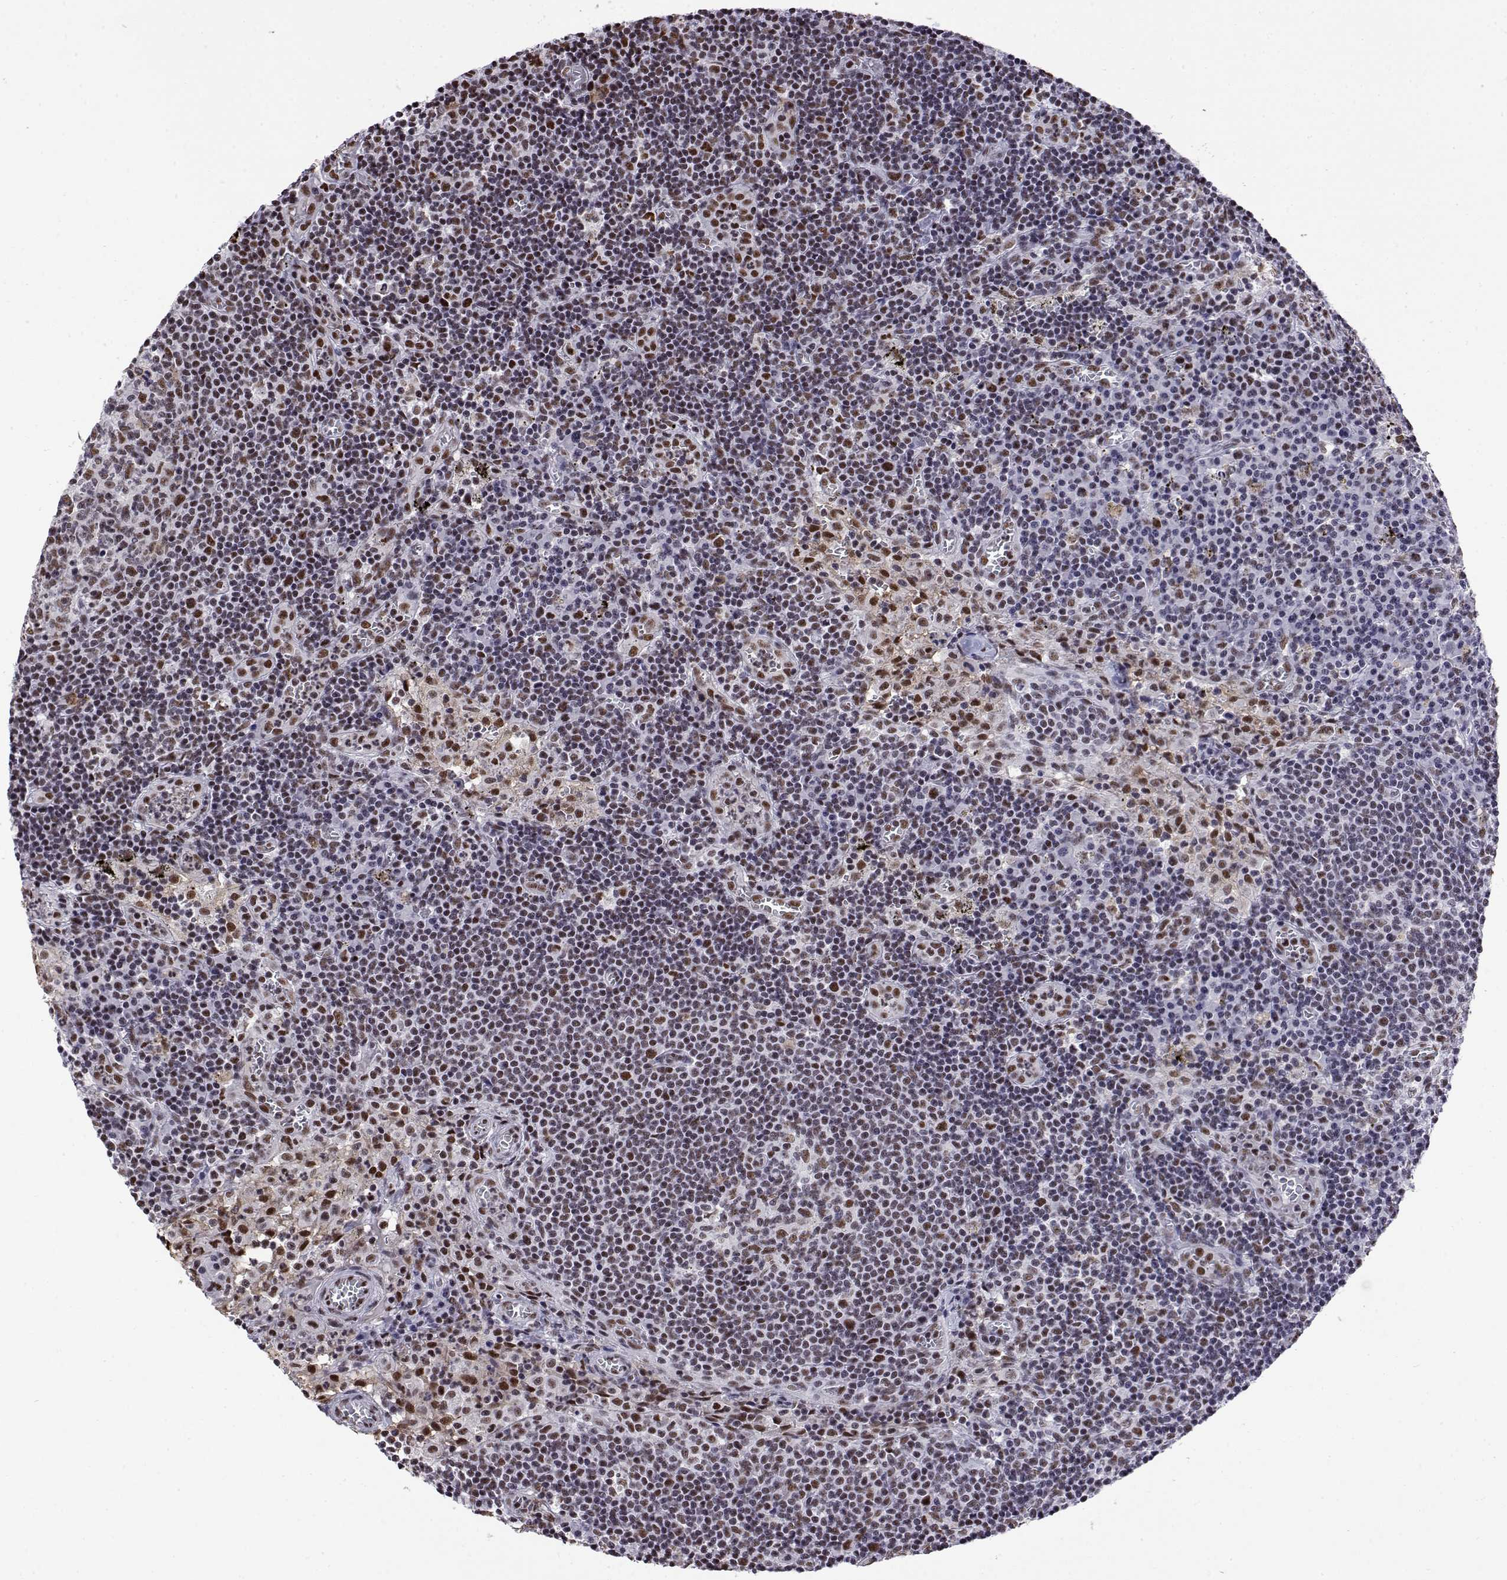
{"staining": {"intensity": "weak", "quantity": "<25%", "location": "nuclear"}, "tissue": "lymph node", "cell_type": "Germinal center cells", "image_type": "normal", "snomed": [{"axis": "morphology", "description": "Normal tissue, NOS"}, {"axis": "topography", "description": "Lymph node"}], "caption": "The image exhibits no staining of germinal center cells in normal lymph node. The staining is performed using DAB brown chromogen with nuclei counter-stained in using hematoxylin.", "gene": "POLDIP3", "patient": {"sex": "male", "age": 62}}